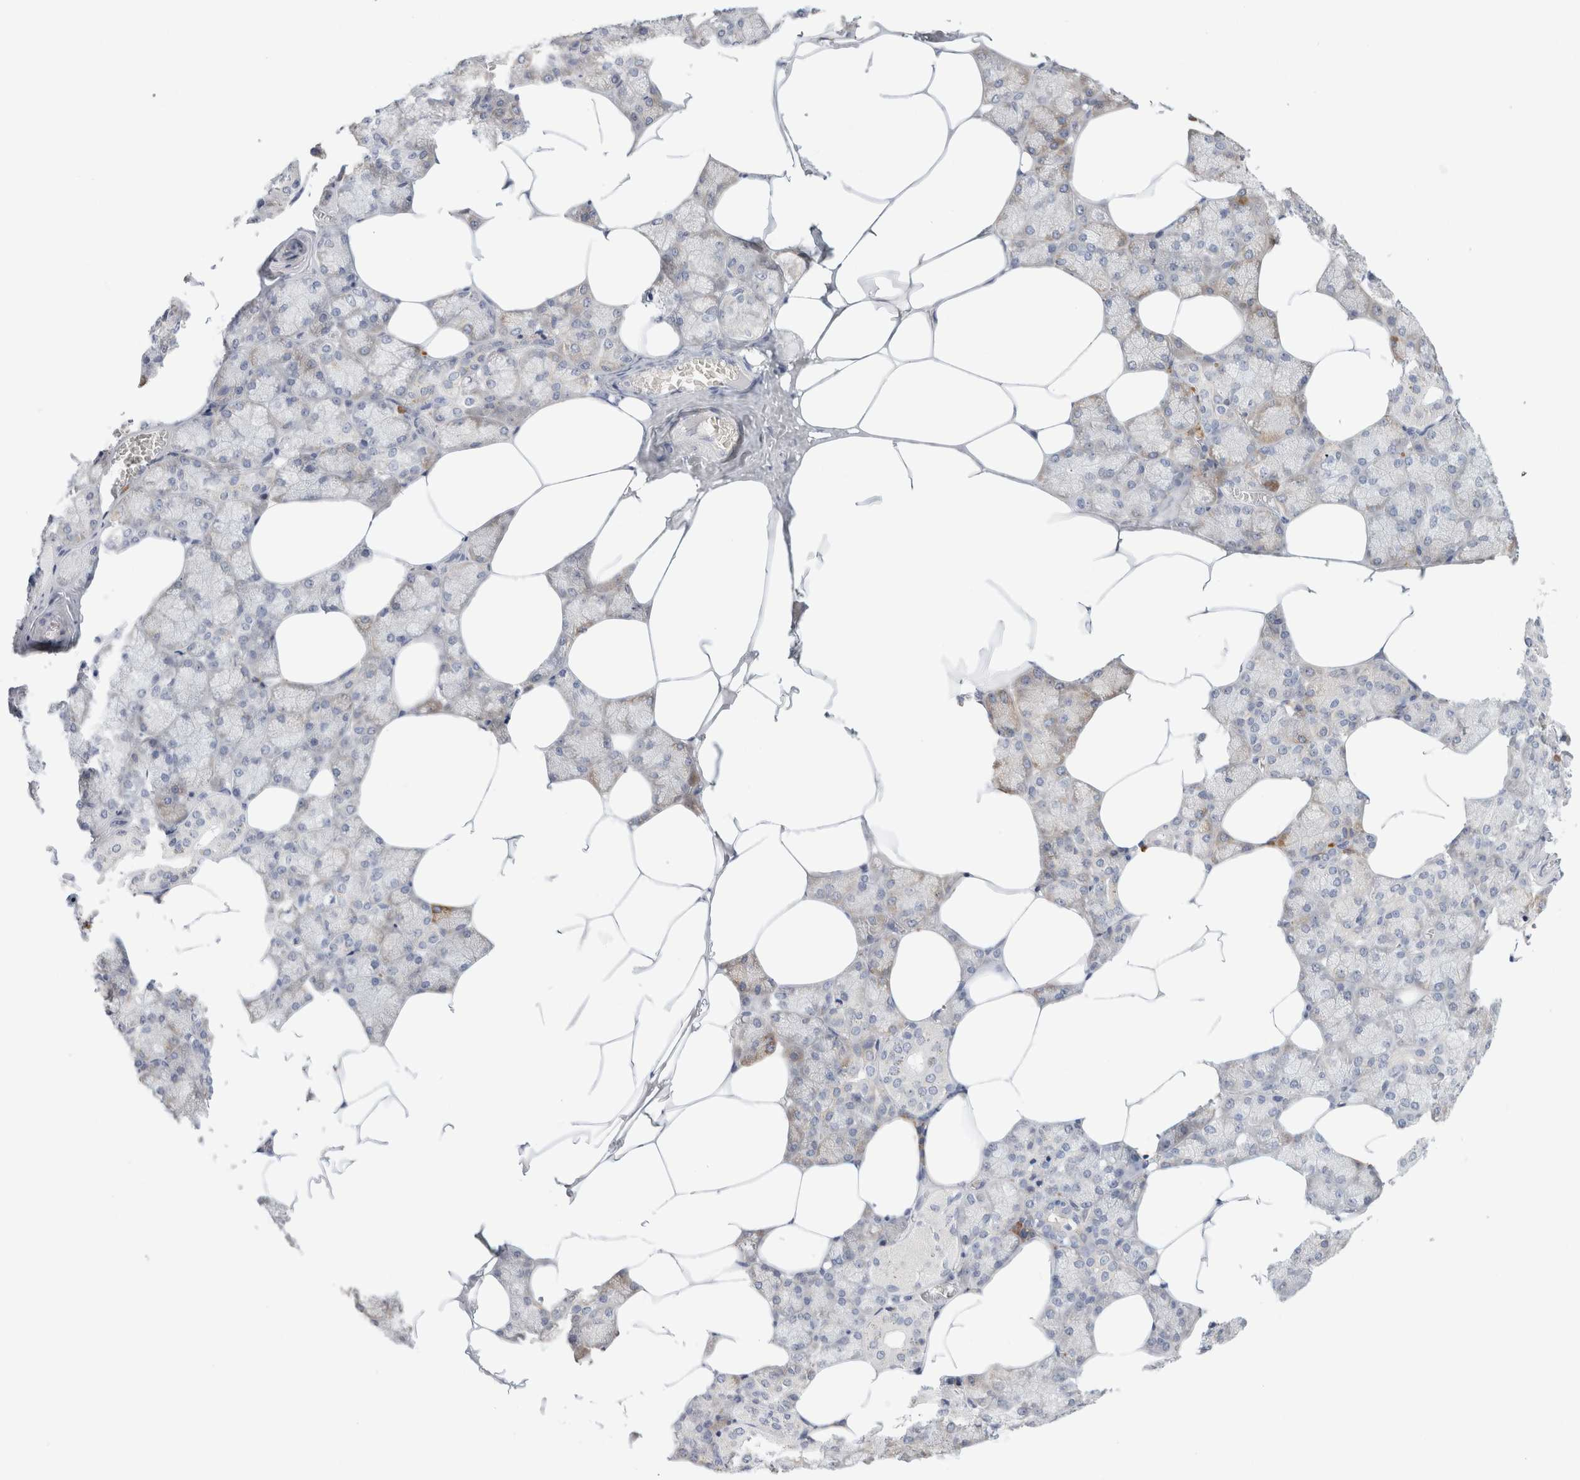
{"staining": {"intensity": "weak", "quantity": "<25%", "location": "cytoplasmic/membranous"}, "tissue": "salivary gland", "cell_type": "Glandular cells", "image_type": "normal", "snomed": [{"axis": "morphology", "description": "Normal tissue, NOS"}, {"axis": "topography", "description": "Salivary gland"}], "caption": "An image of salivary gland stained for a protein demonstrates no brown staining in glandular cells. The staining is performed using DAB brown chromogen with nuclei counter-stained in using hematoxylin.", "gene": "CSK", "patient": {"sex": "male", "age": 62}}